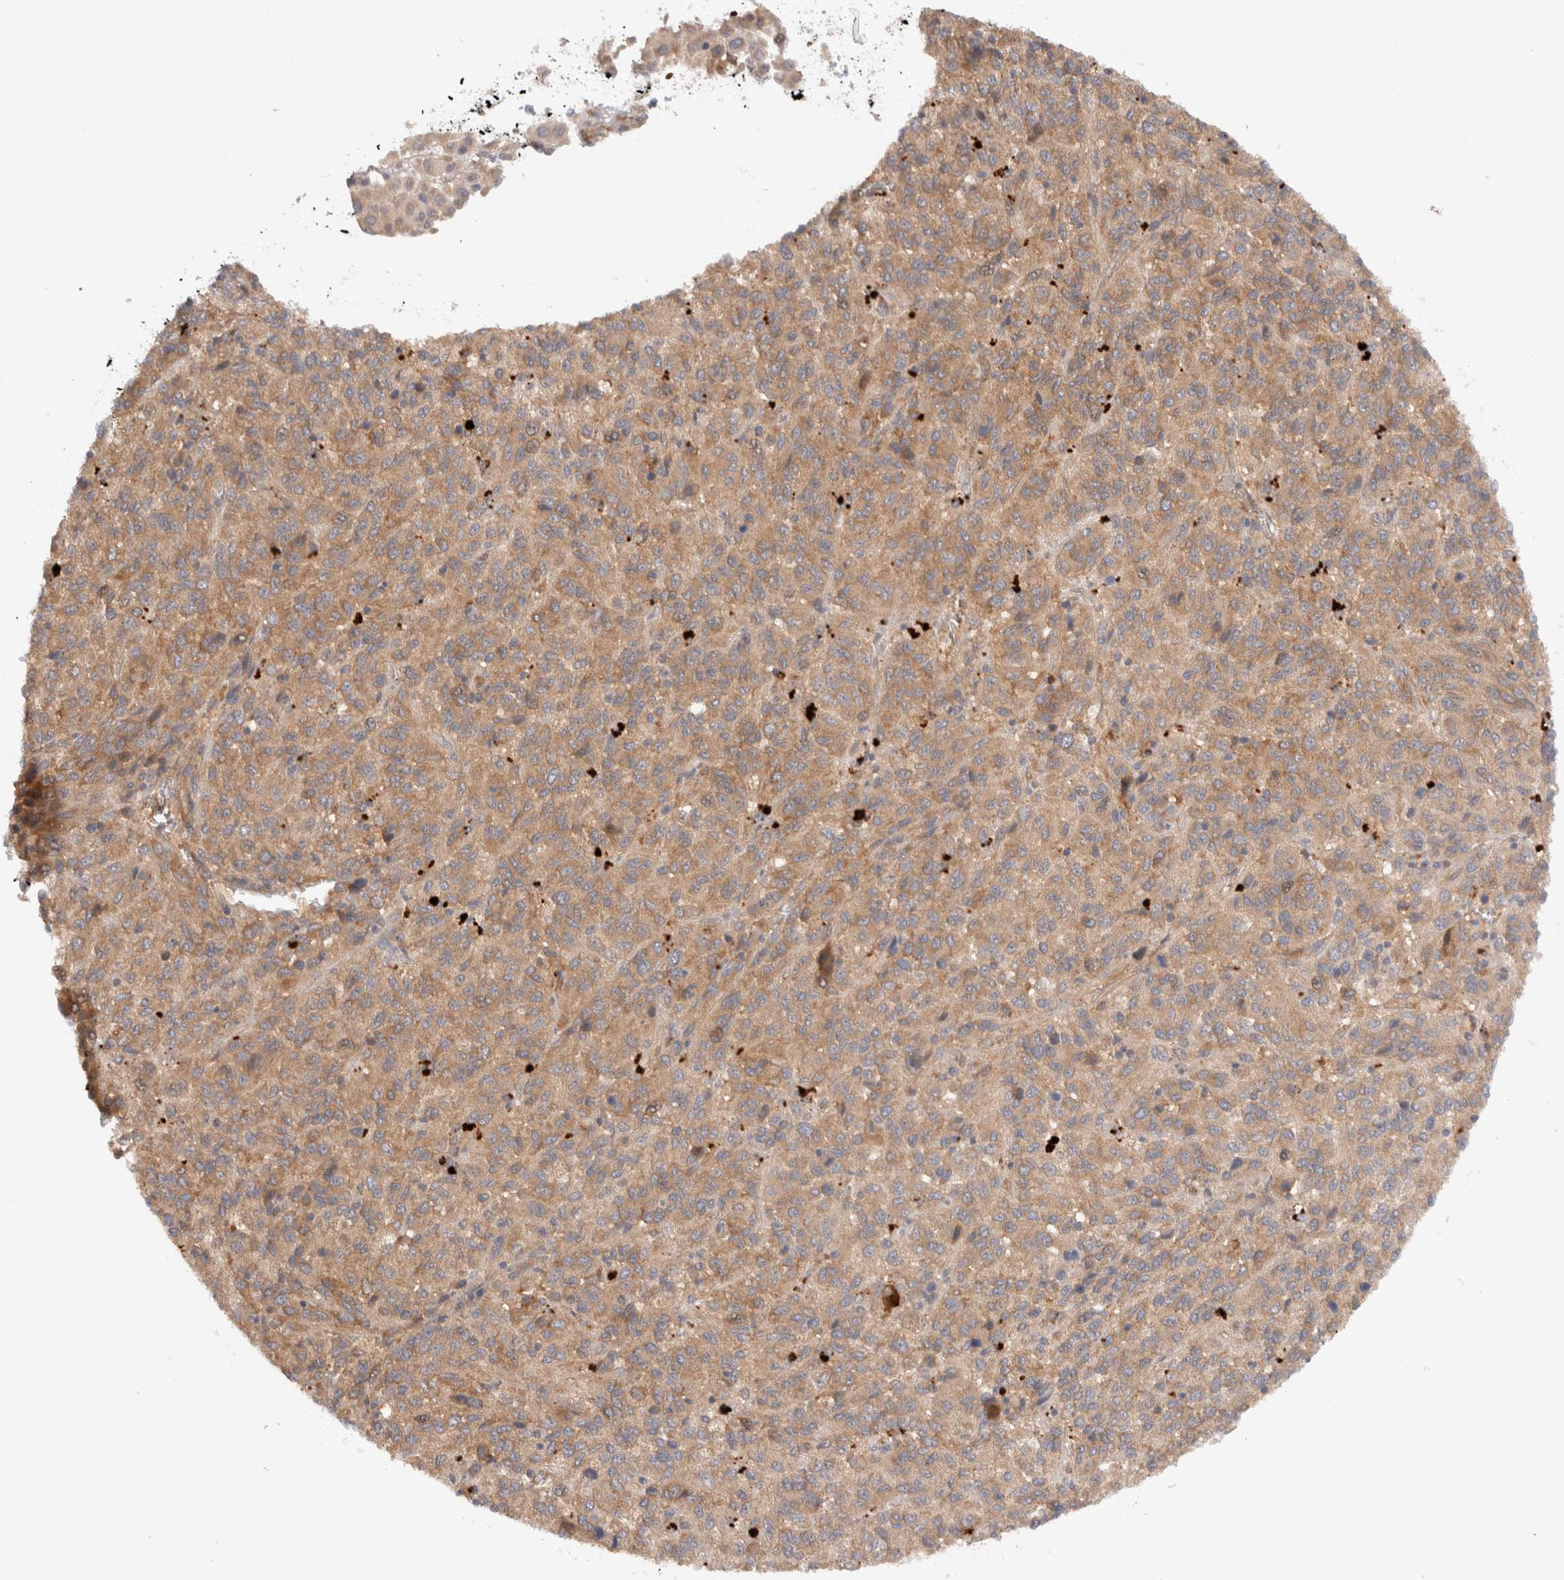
{"staining": {"intensity": "moderate", "quantity": ">75%", "location": "cytoplasmic/membranous"}, "tissue": "melanoma", "cell_type": "Tumor cells", "image_type": "cancer", "snomed": [{"axis": "morphology", "description": "Malignant melanoma, Metastatic site"}, {"axis": "topography", "description": "Lung"}], "caption": "A brown stain shows moderate cytoplasmic/membranous positivity of a protein in malignant melanoma (metastatic site) tumor cells.", "gene": "KLHL20", "patient": {"sex": "male", "age": 64}}